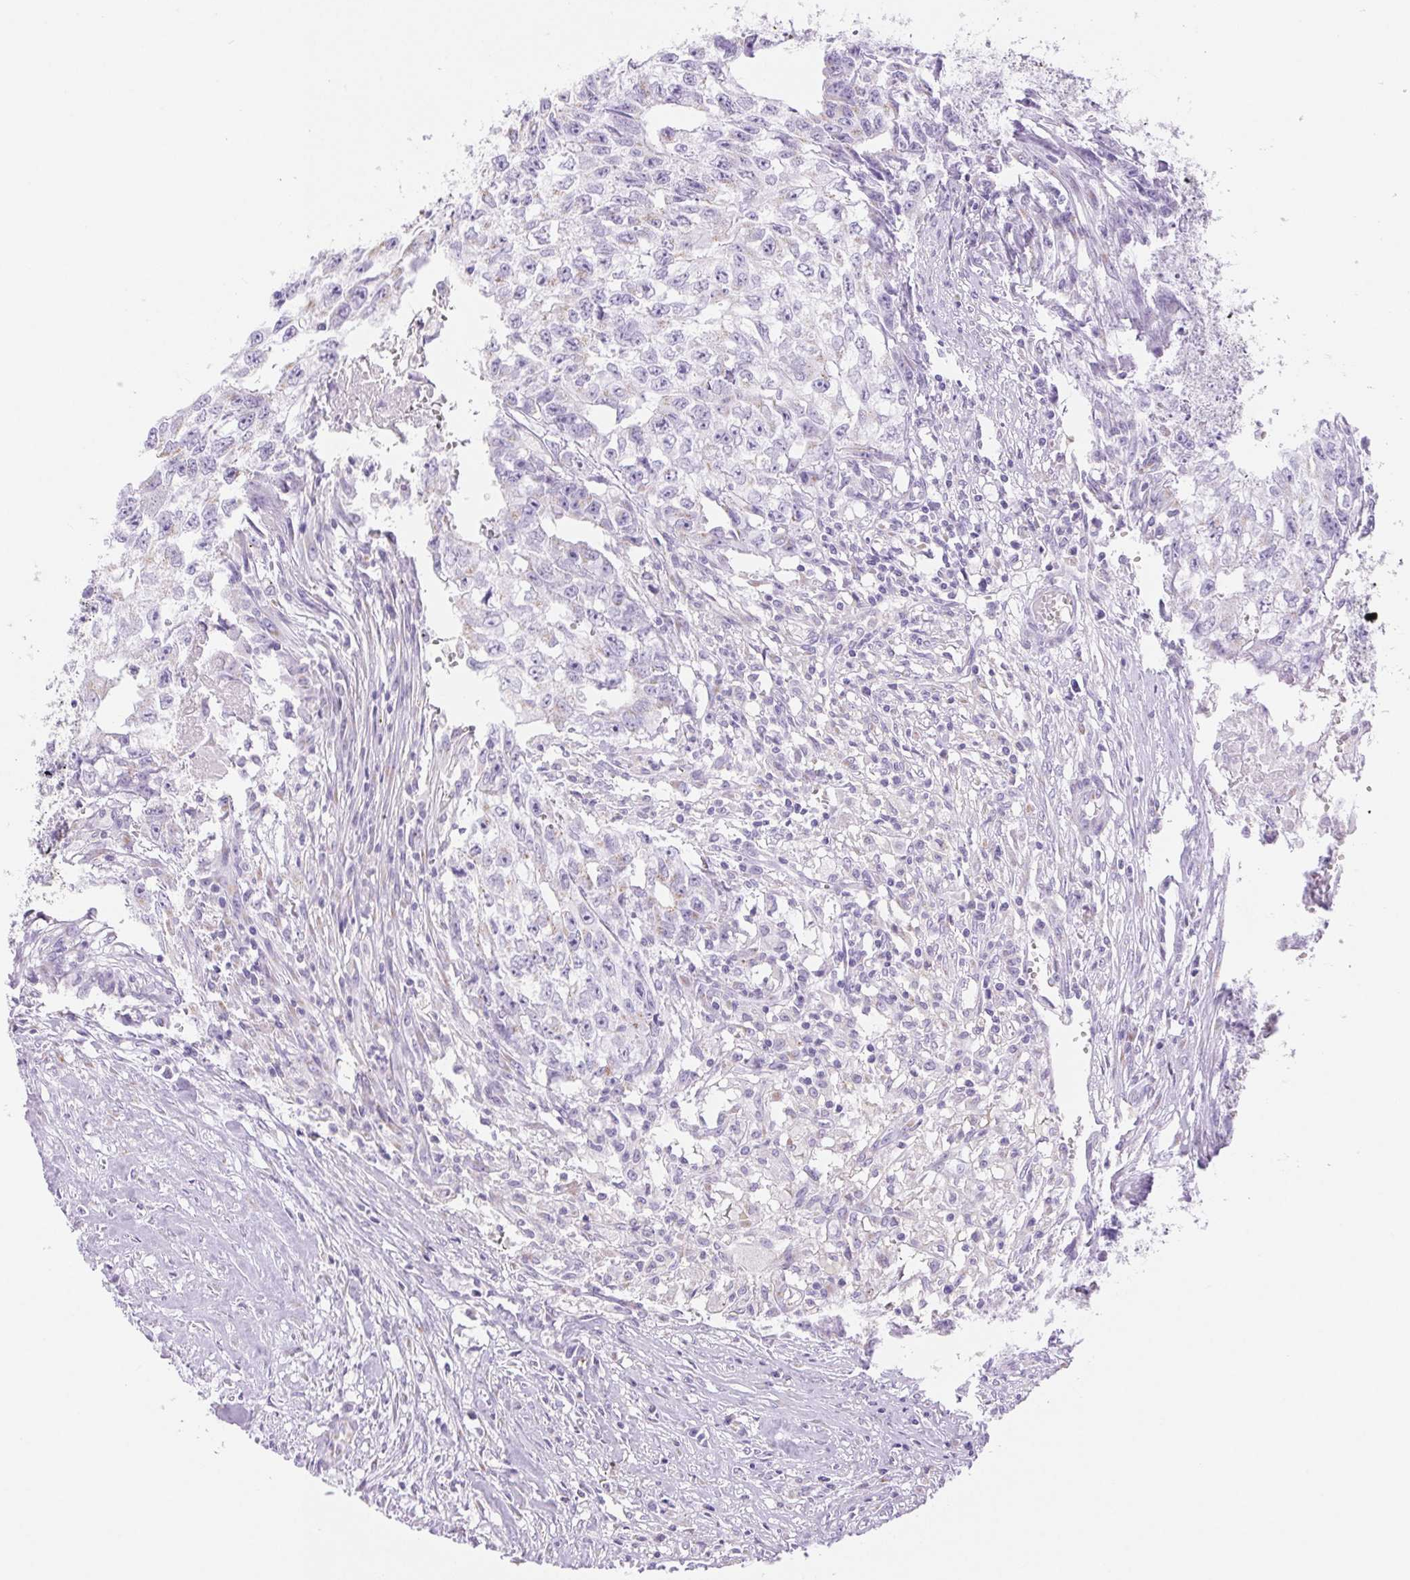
{"staining": {"intensity": "negative", "quantity": "none", "location": "none"}, "tissue": "testis cancer", "cell_type": "Tumor cells", "image_type": "cancer", "snomed": [{"axis": "morphology", "description": "Carcinoma, Embryonal, NOS"}, {"axis": "morphology", "description": "Teratoma, malignant, NOS"}, {"axis": "topography", "description": "Testis"}], "caption": "A micrograph of testis embryonal carcinoma stained for a protein displays no brown staining in tumor cells.", "gene": "SERPINB3", "patient": {"sex": "male", "age": 24}}